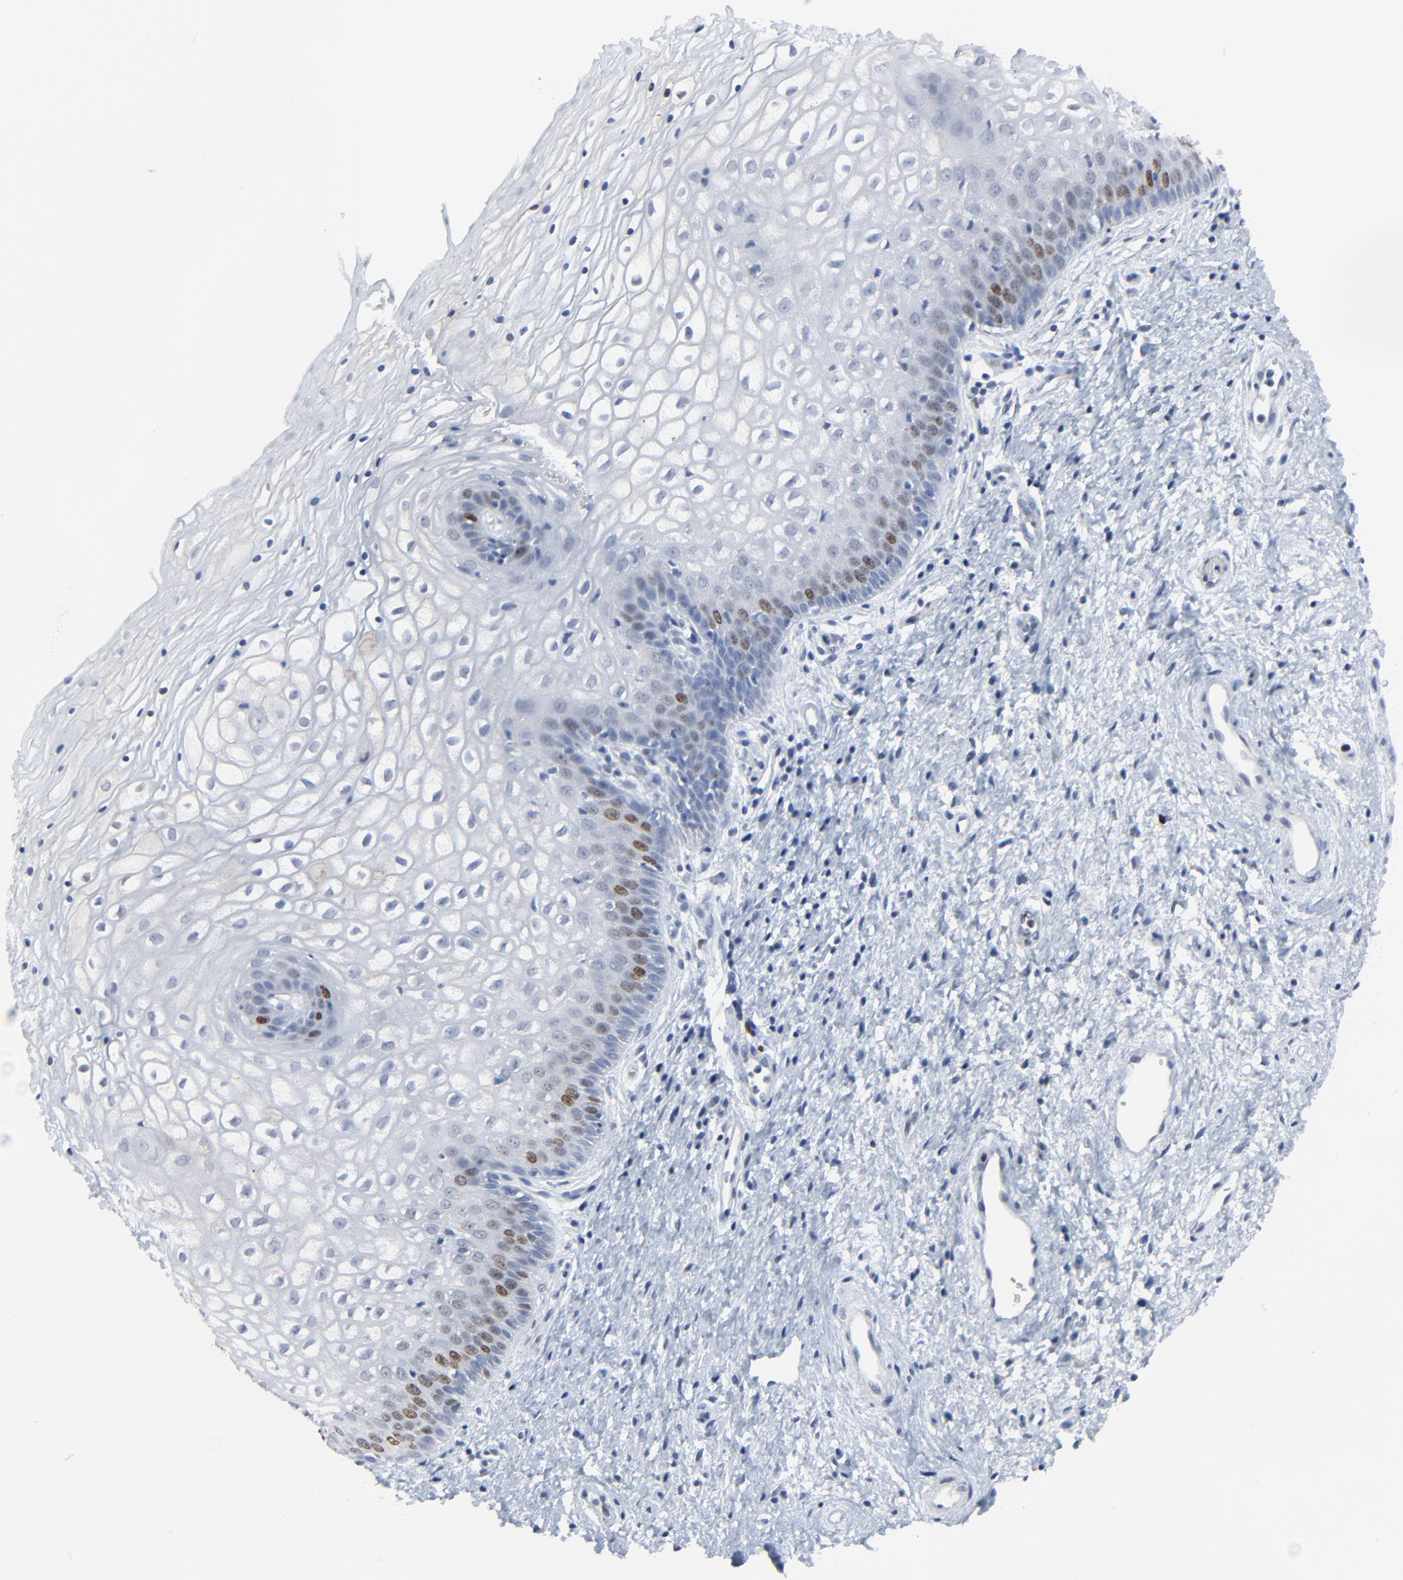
{"staining": {"intensity": "moderate", "quantity": "<25%", "location": "nuclear"}, "tissue": "vagina", "cell_type": "Squamous epithelial cells", "image_type": "normal", "snomed": [{"axis": "morphology", "description": "Normal tissue, NOS"}, {"axis": "topography", "description": "Vagina"}], "caption": "IHC (DAB) staining of unremarkable human vagina demonstrates moderate nuclear protein expression in approximately <25% of squamous epithelial cells. (brown staining indicates protein expression, while blue staining denotes nuclei).", "gene": "BIRC3", "patient": {"sex": "female", "age": 34}}